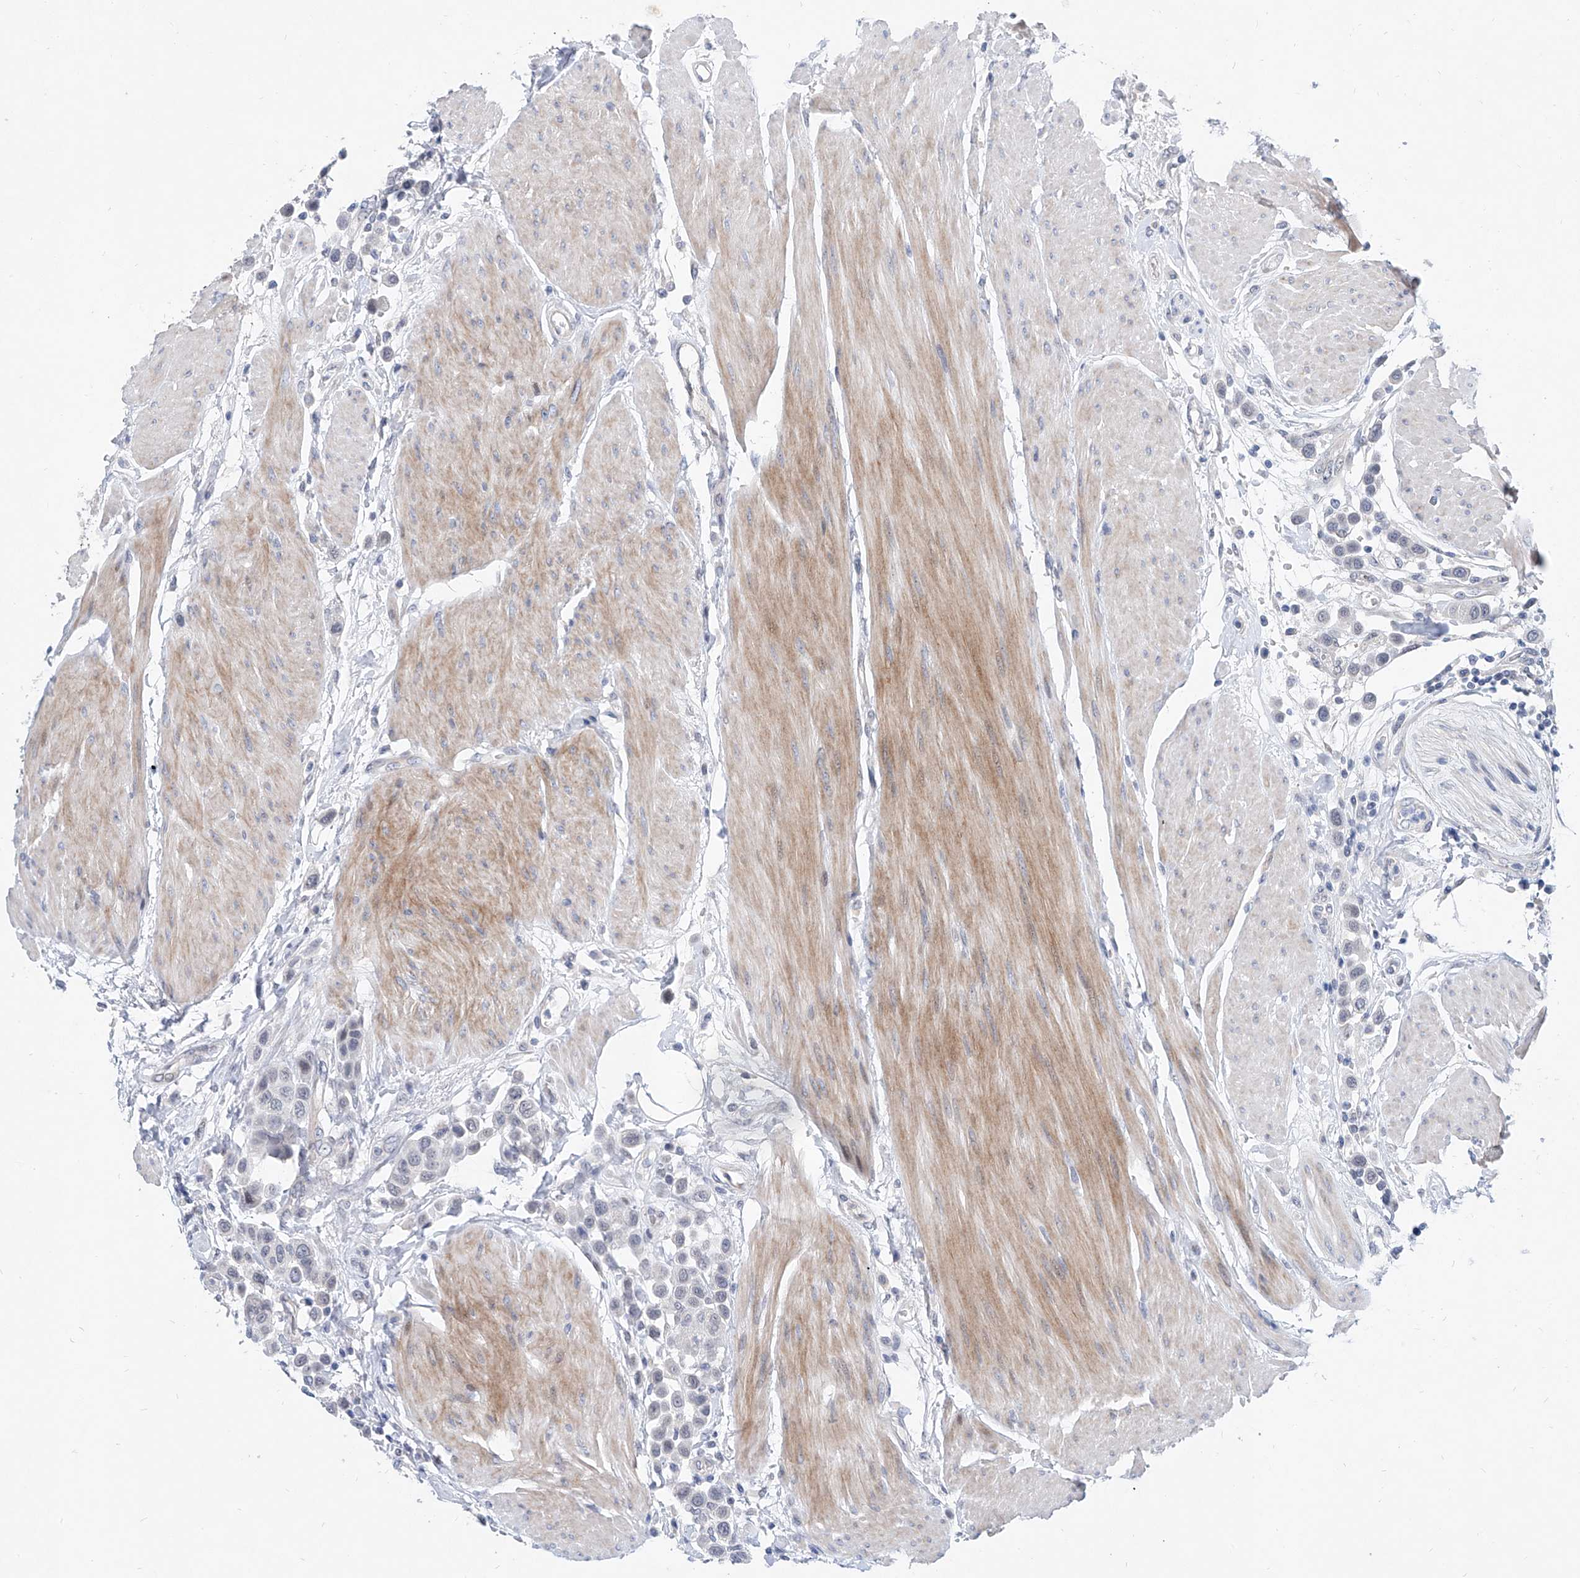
{"staining": {"intensity": "negative", "quantity": "none", "location": "none"}, "tissue": "urothelial cancer", "cell_type": "Tumor cells", "image_type": "cancer", "snomed": [{"axis": "morphology", "description": "Urothelial carcinoma, High grade"}, {"axis": "topography", "description": "Urinary bladder"}], "caption": "This is an IHC image of human urothelial carcinoma (high-grade). There is no positivity in tumor cells.", "gene": "BPTF", "patient": {"sex": "male", "age": 50}}